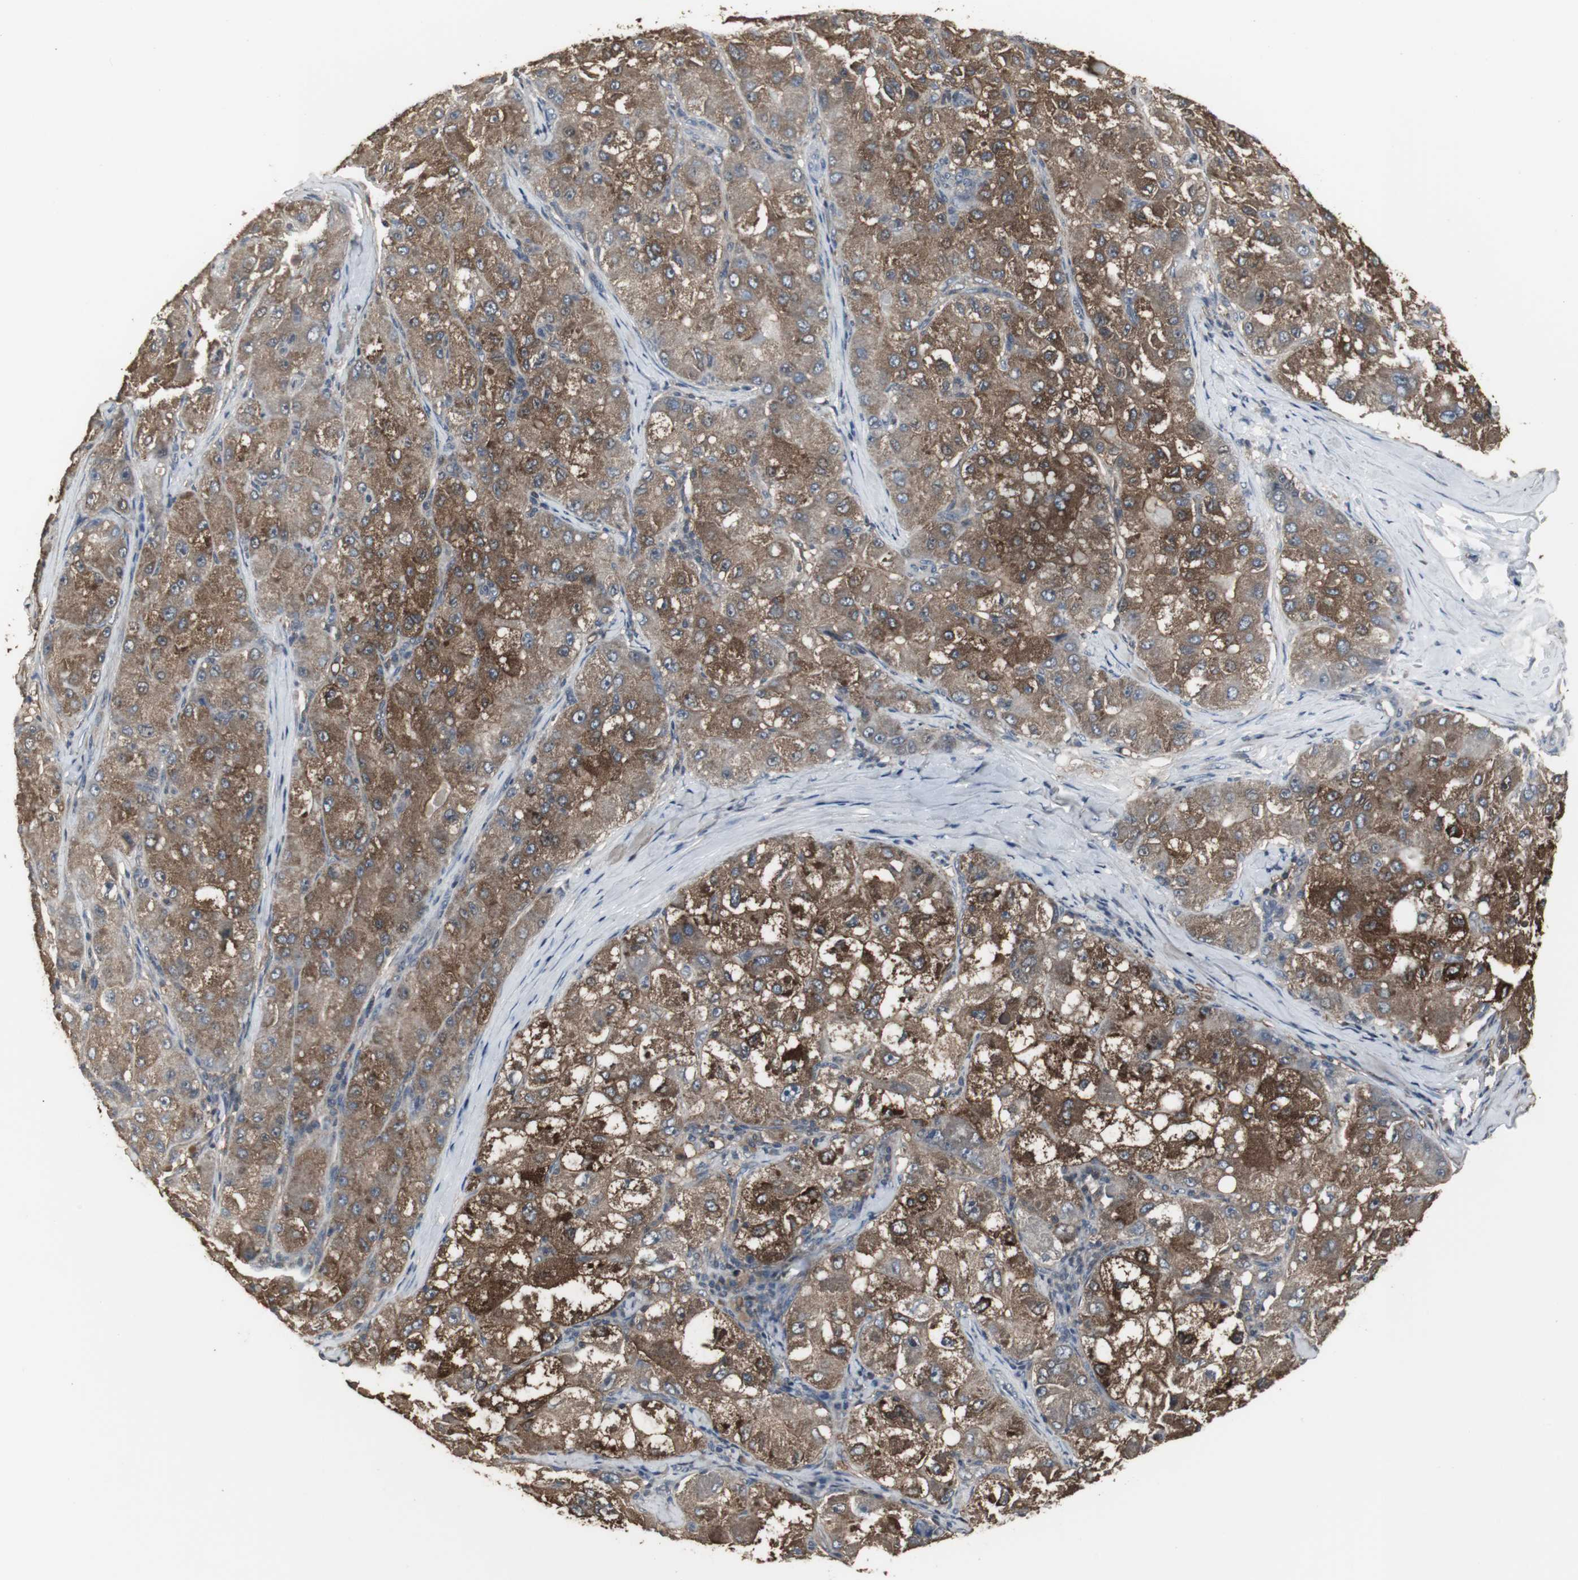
{"staining": {"intensity": "strong", "quantity": ">75%", "location": "cytoplasmic/membranous"}, "tissue": "liver cancer", "cell_type": "Tumor cells", "image_type": "cancer", "snomed": [{"axis": "morphology", "description": "Carcinoma, Hepatocellular, NOS"}, {"axis": "topography", "description": "Liver"}], "caption": "Liver cancer (hepatocellular carcinoma) tissue exhibits strong cytoplasmic/membranous positivity in approximately >75% of tumor cells", "gene": "HPRT1", "patient": {"sex": "male", "age": 80}}